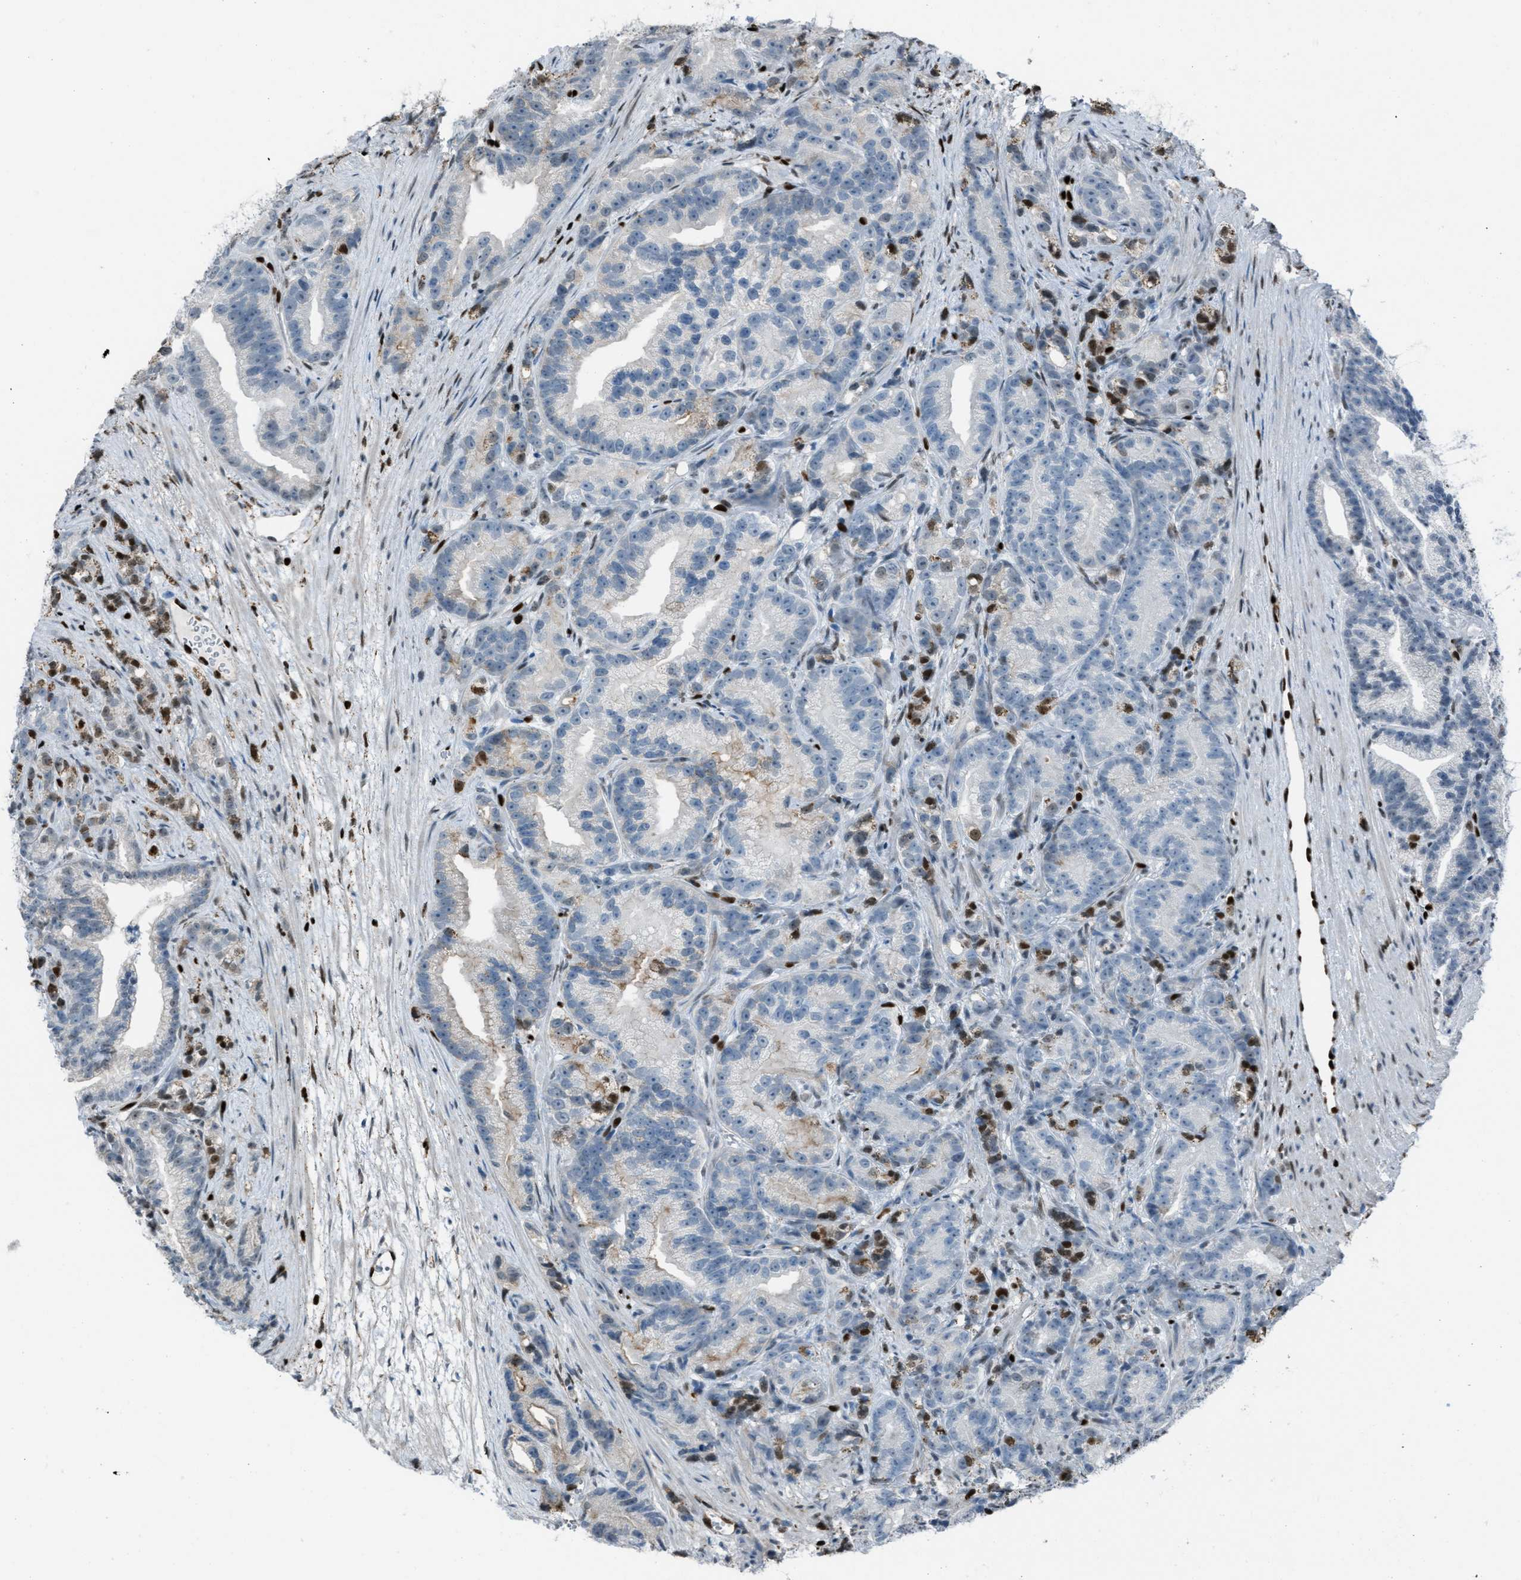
{"staining": {"intensity": "negative", "quantity": "none", "location": "none"}, "tissue": "prostate cancer", "cell_type": "Tumor cells", "image_type": "cancer", "snomed": [{"axis": "morphology", "description": "Adenocarcinoma, Low grade"}, {"axis": "topography", "description": "Prostate"}], "caption": "Immunohistochemistry (IHC) of human prostate cancer reveals no positivity in tumor cells. (DAB (3,3'-diaminobenzidine) immunohistochemistry visualized using brightfield microscopy, high magnification).", "gene": "SLFN5", "patient": {"sex": "male", "age": 89}}